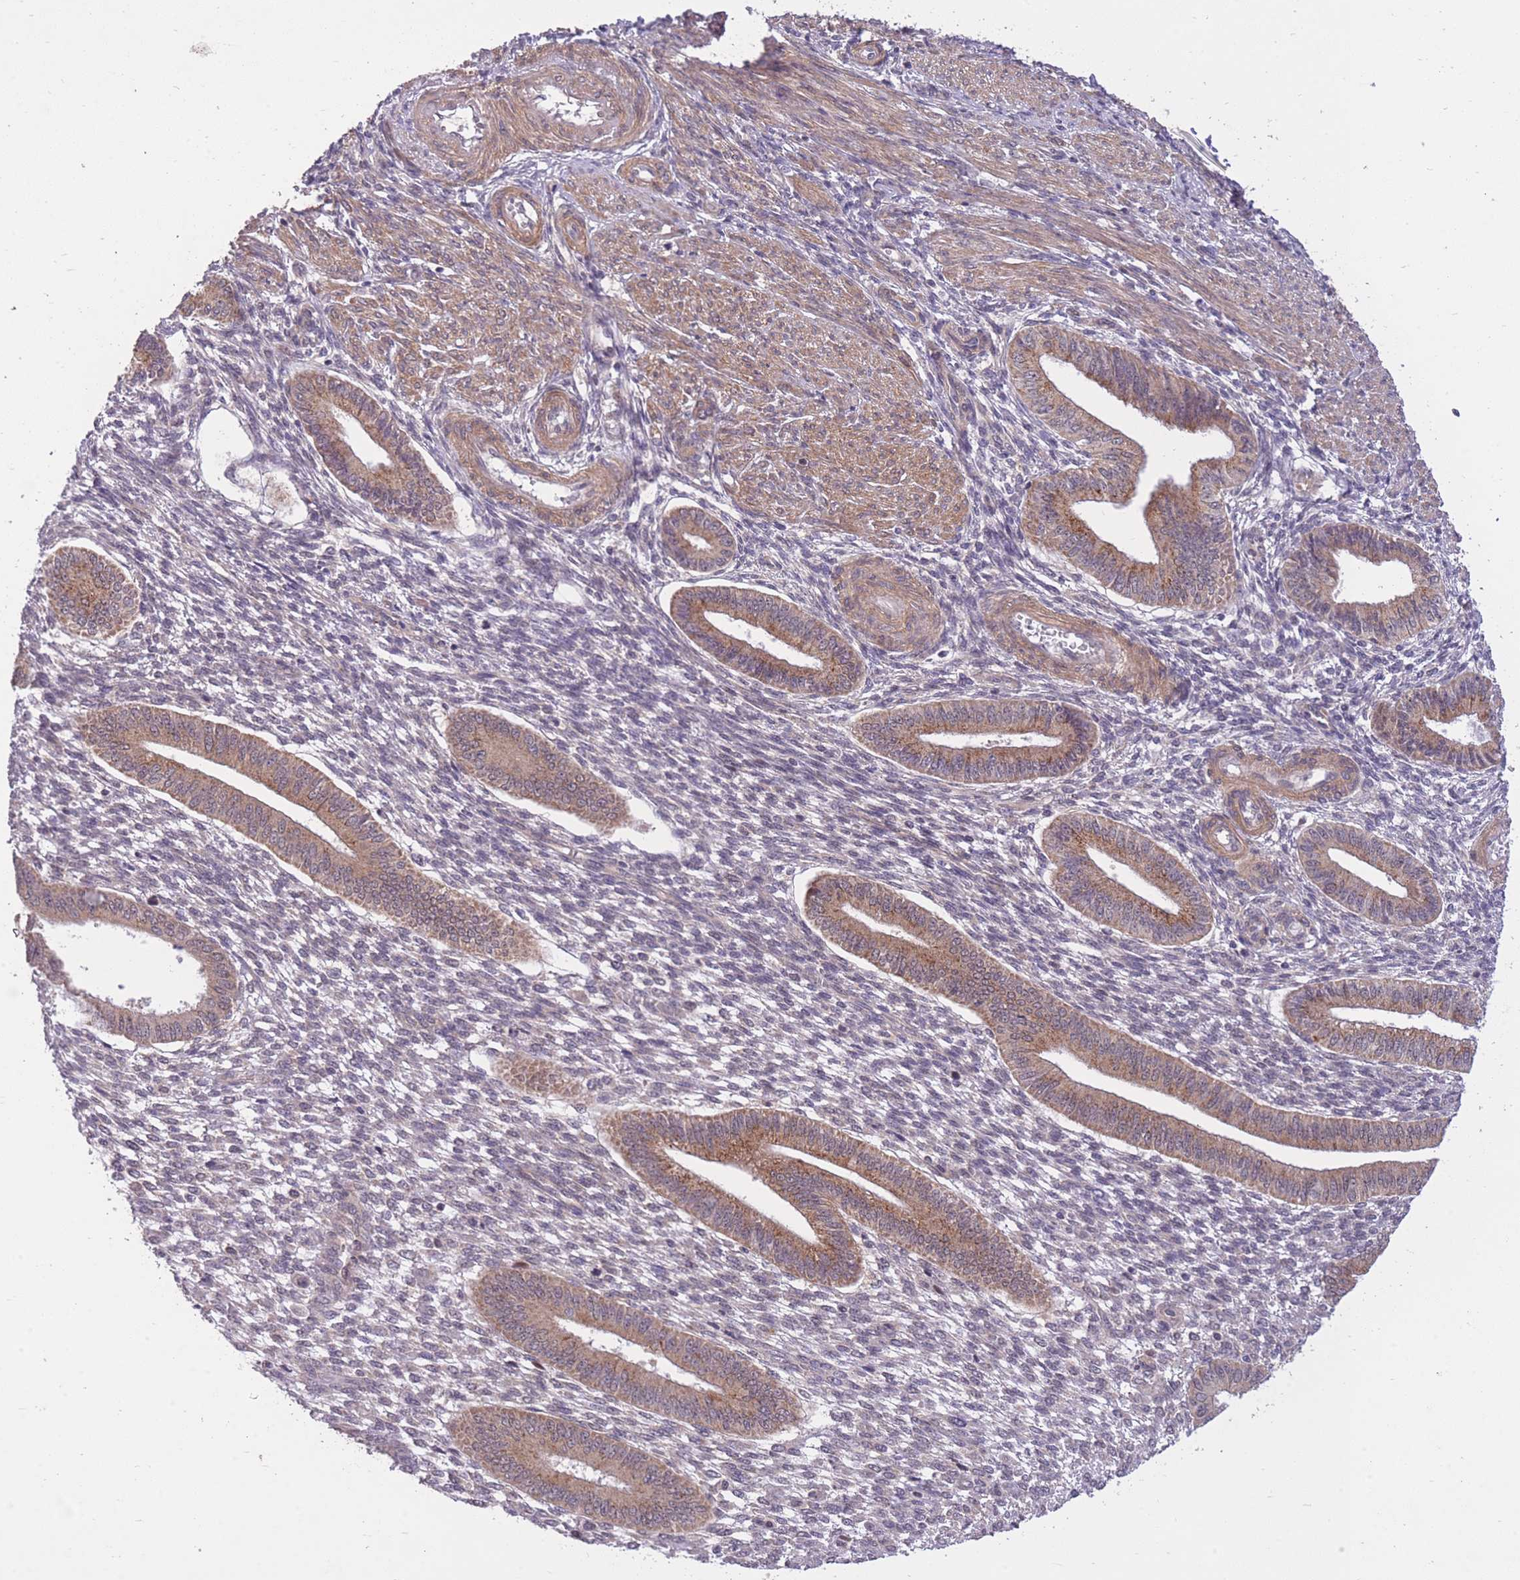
{"staining": {"intensity": "negative", "quantity": "none", "location": "none"}, "tissue": "endometrium", "cell_type": "Cells in endometrial stroma", "image_type": "normal", "snomed": [{"axis": "morphology", "description": "Normal tissue, NOS"}, {"axis": "topography", "description": "Endometrium"}], "caption": "Immunohistochemistry histopathology image of benign human endometrium stained for a protein (brown), which shows no positivity in cells in endometrial stroma.", "gene": "ELOA2", "patient": {"sex": "female", "age": 36}}